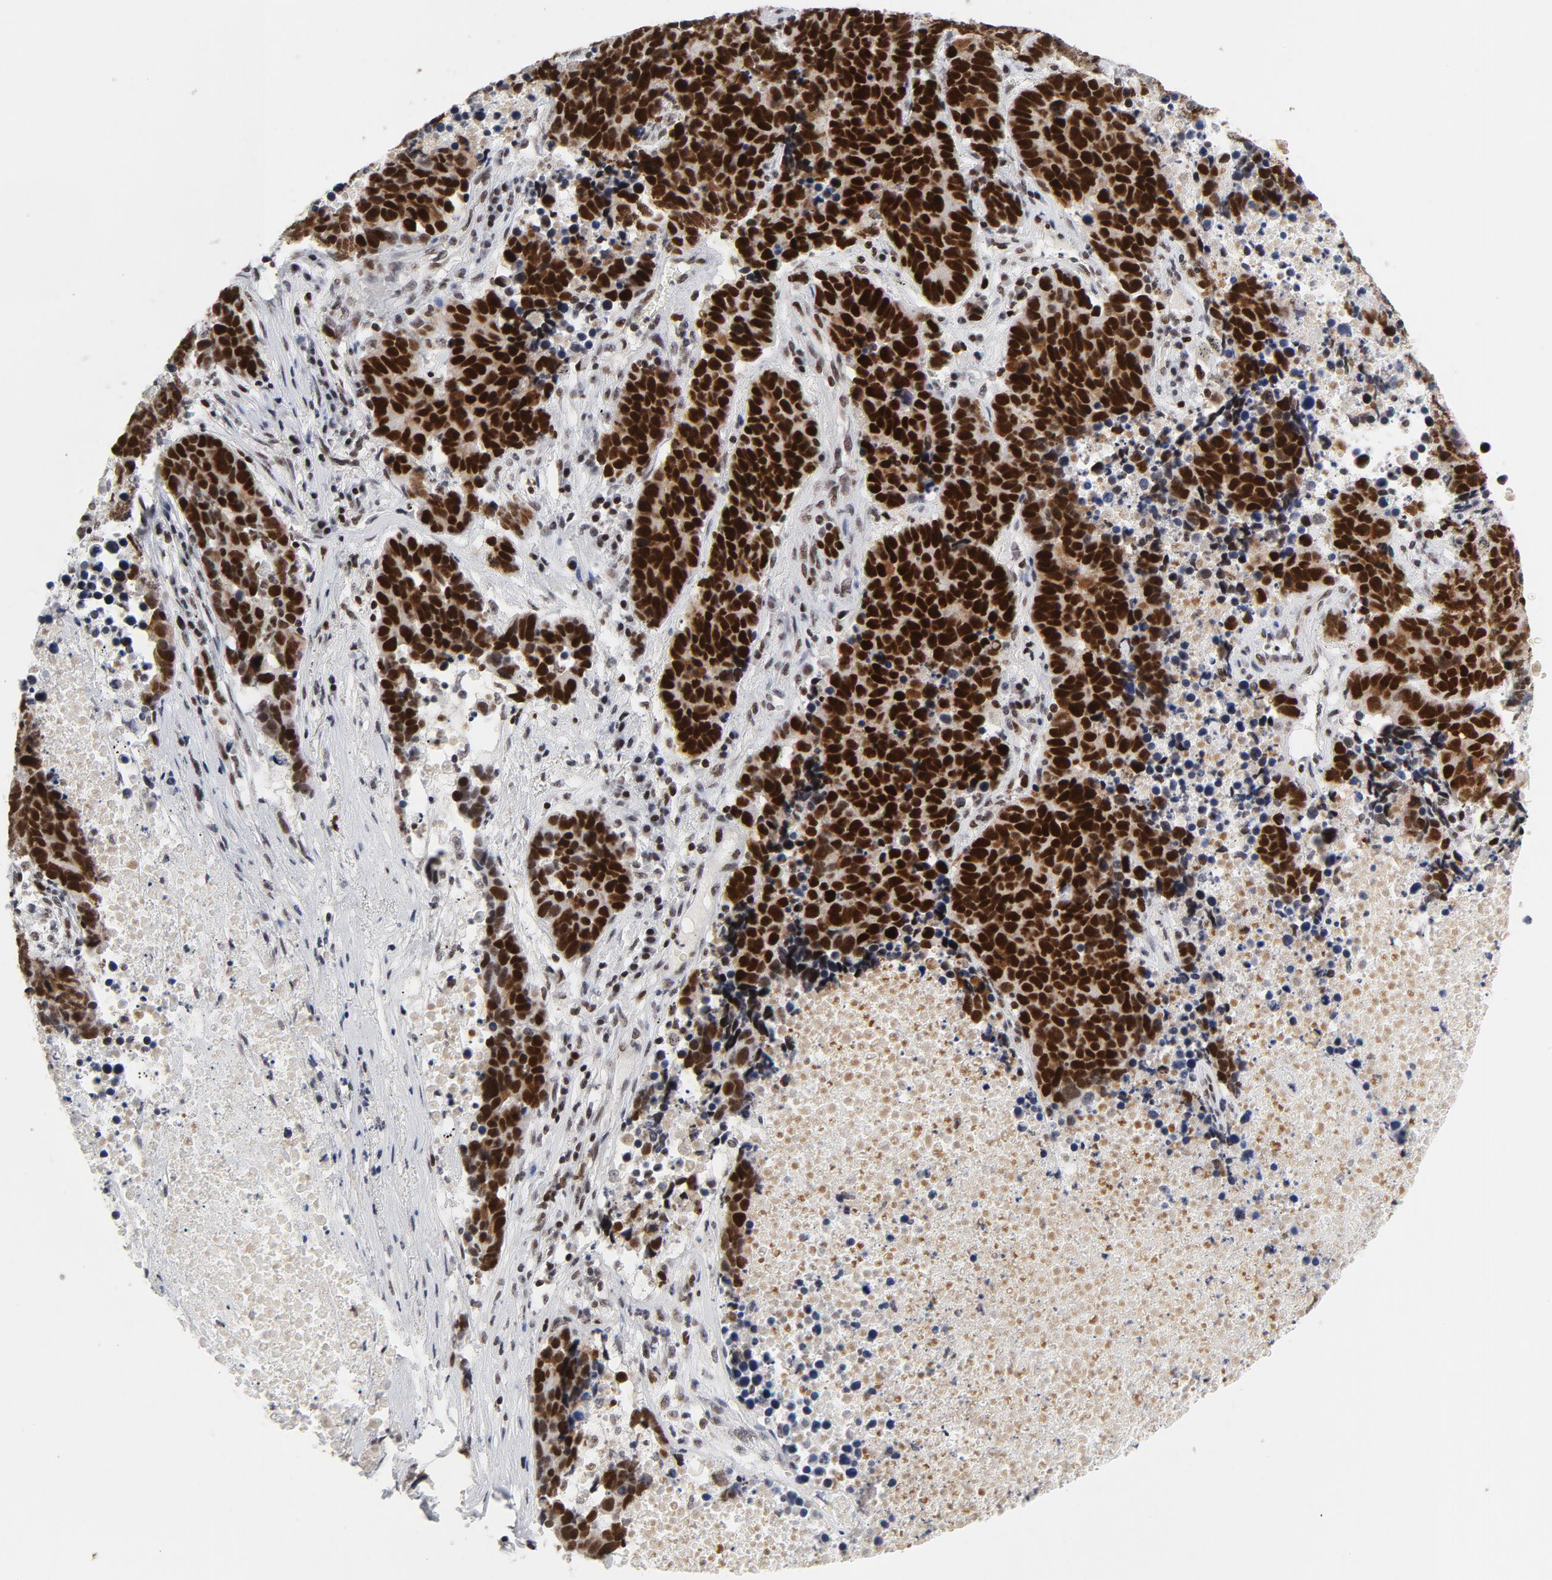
{"staining": {"intensity": "strong", "quantity": ">75%", "location": "nuclear"}, "tissue": "lung cancer", "cell_type": "Tumor cells", "image_type": "cancer", "snomed": [{"axis": "morphology", "description": "Carcinoid, malignant, NOS"}, {"axis": "topography", "description": "Lung"}], "caption": "A brown stain highlights strong nuclear staining of a protein in lung cancer tumor cells.", "gene": "RFC4", "patient": {"sex": "male", "age": 60}}